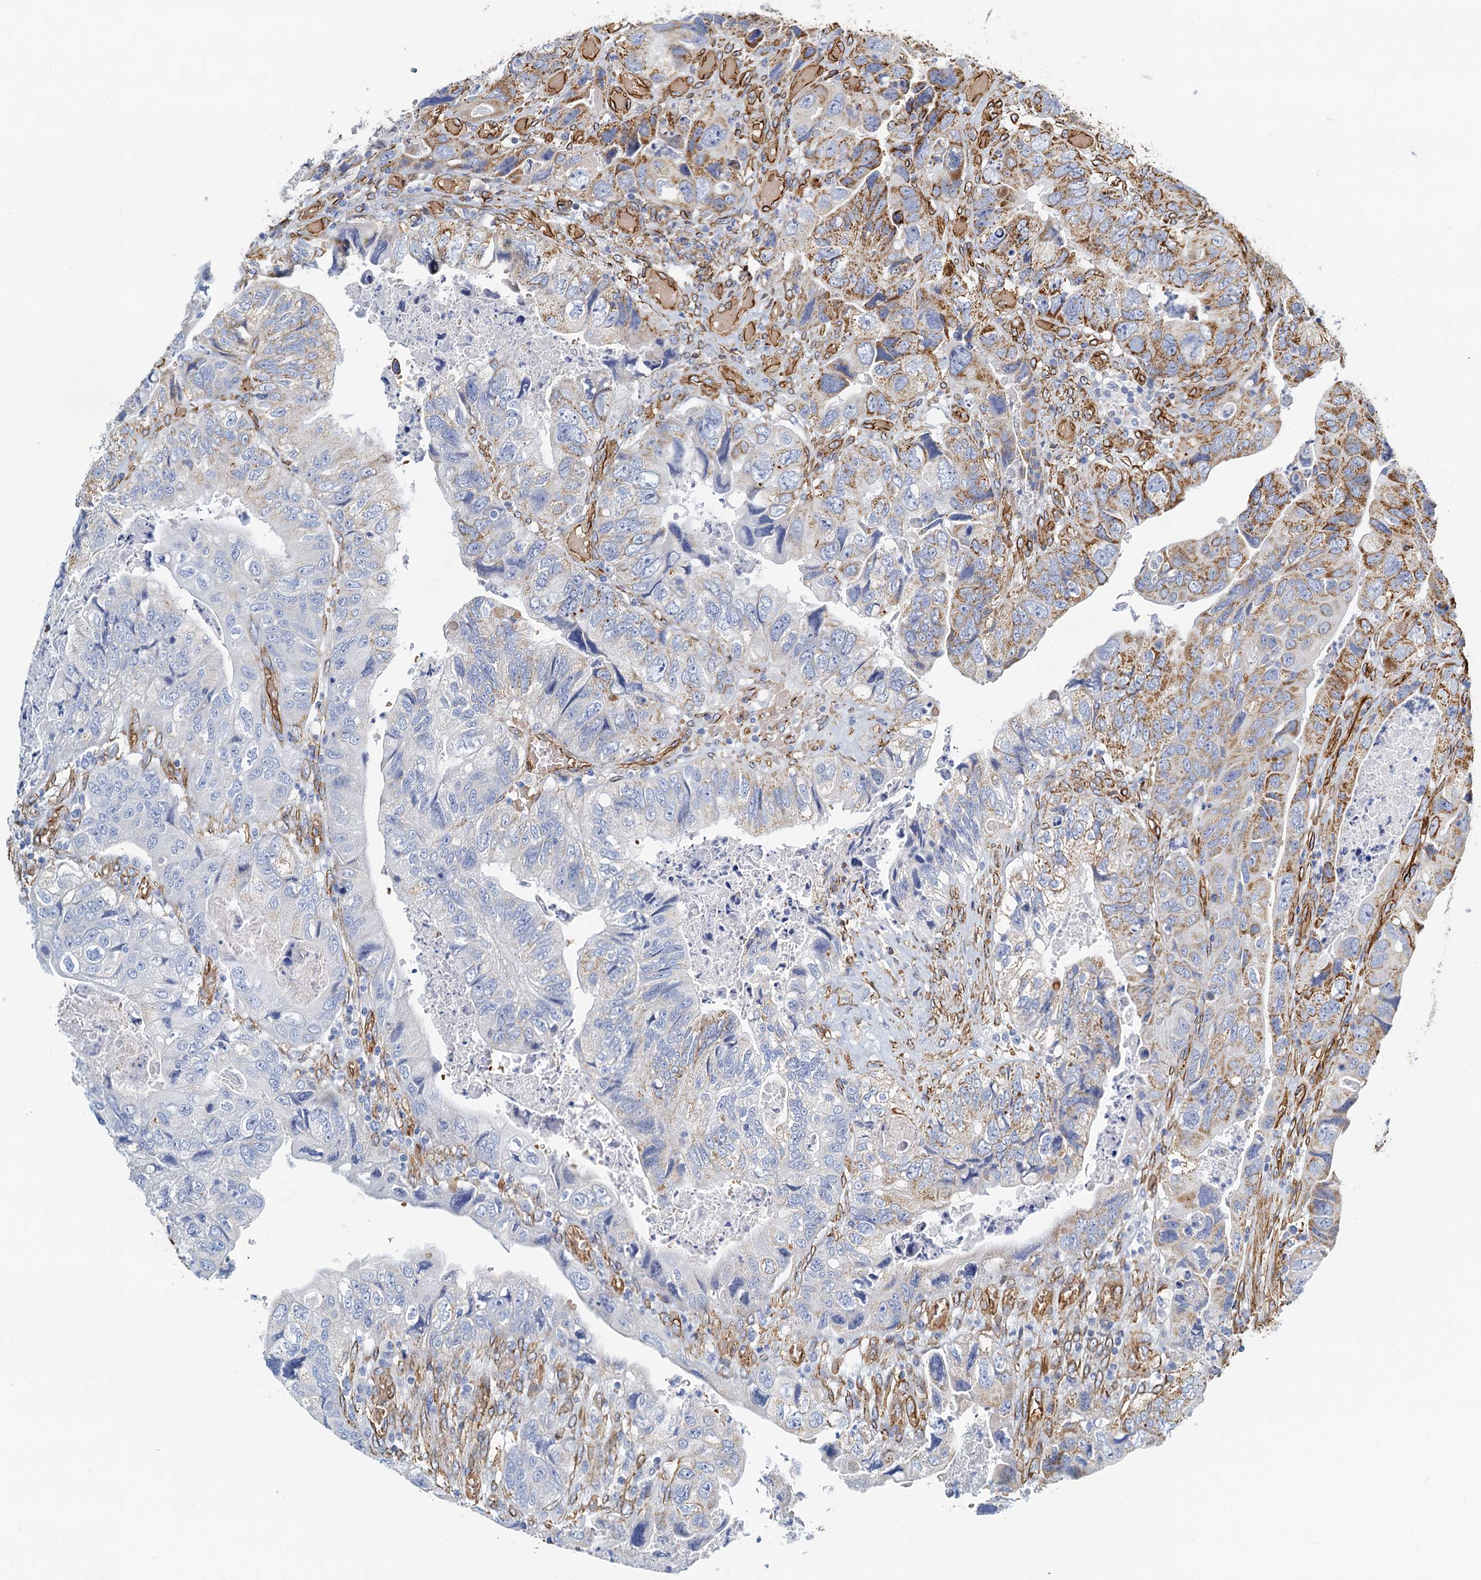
{"staining": {"intensity": "negative", "quantity": "none", "location": "none"}, "tissue": "colorectal cancer", "cell_type": "Tumor cells", "image_type": "cancer", "snomed": [{"axis": "morphology", "description": "Adenocarcinoma, NOS"}, {"axis": "topography", "description": "Rectum"}], "caption": "This photomicrograph is of colorectal cancer (adenocarcinoma) stained with immunohistochemistry to label a protein in brown with the nuclei are counter-stained blue. There is no staining in tumor cells. (Stains: DAB (3,3'-diaminobenzidine) immunohistochemistry with hematoxylin counter stain, Microscopy: brightfield microscopy at high magnification).", "gene": "DGKG", "patient": {"sex": "male", "age": 63}}